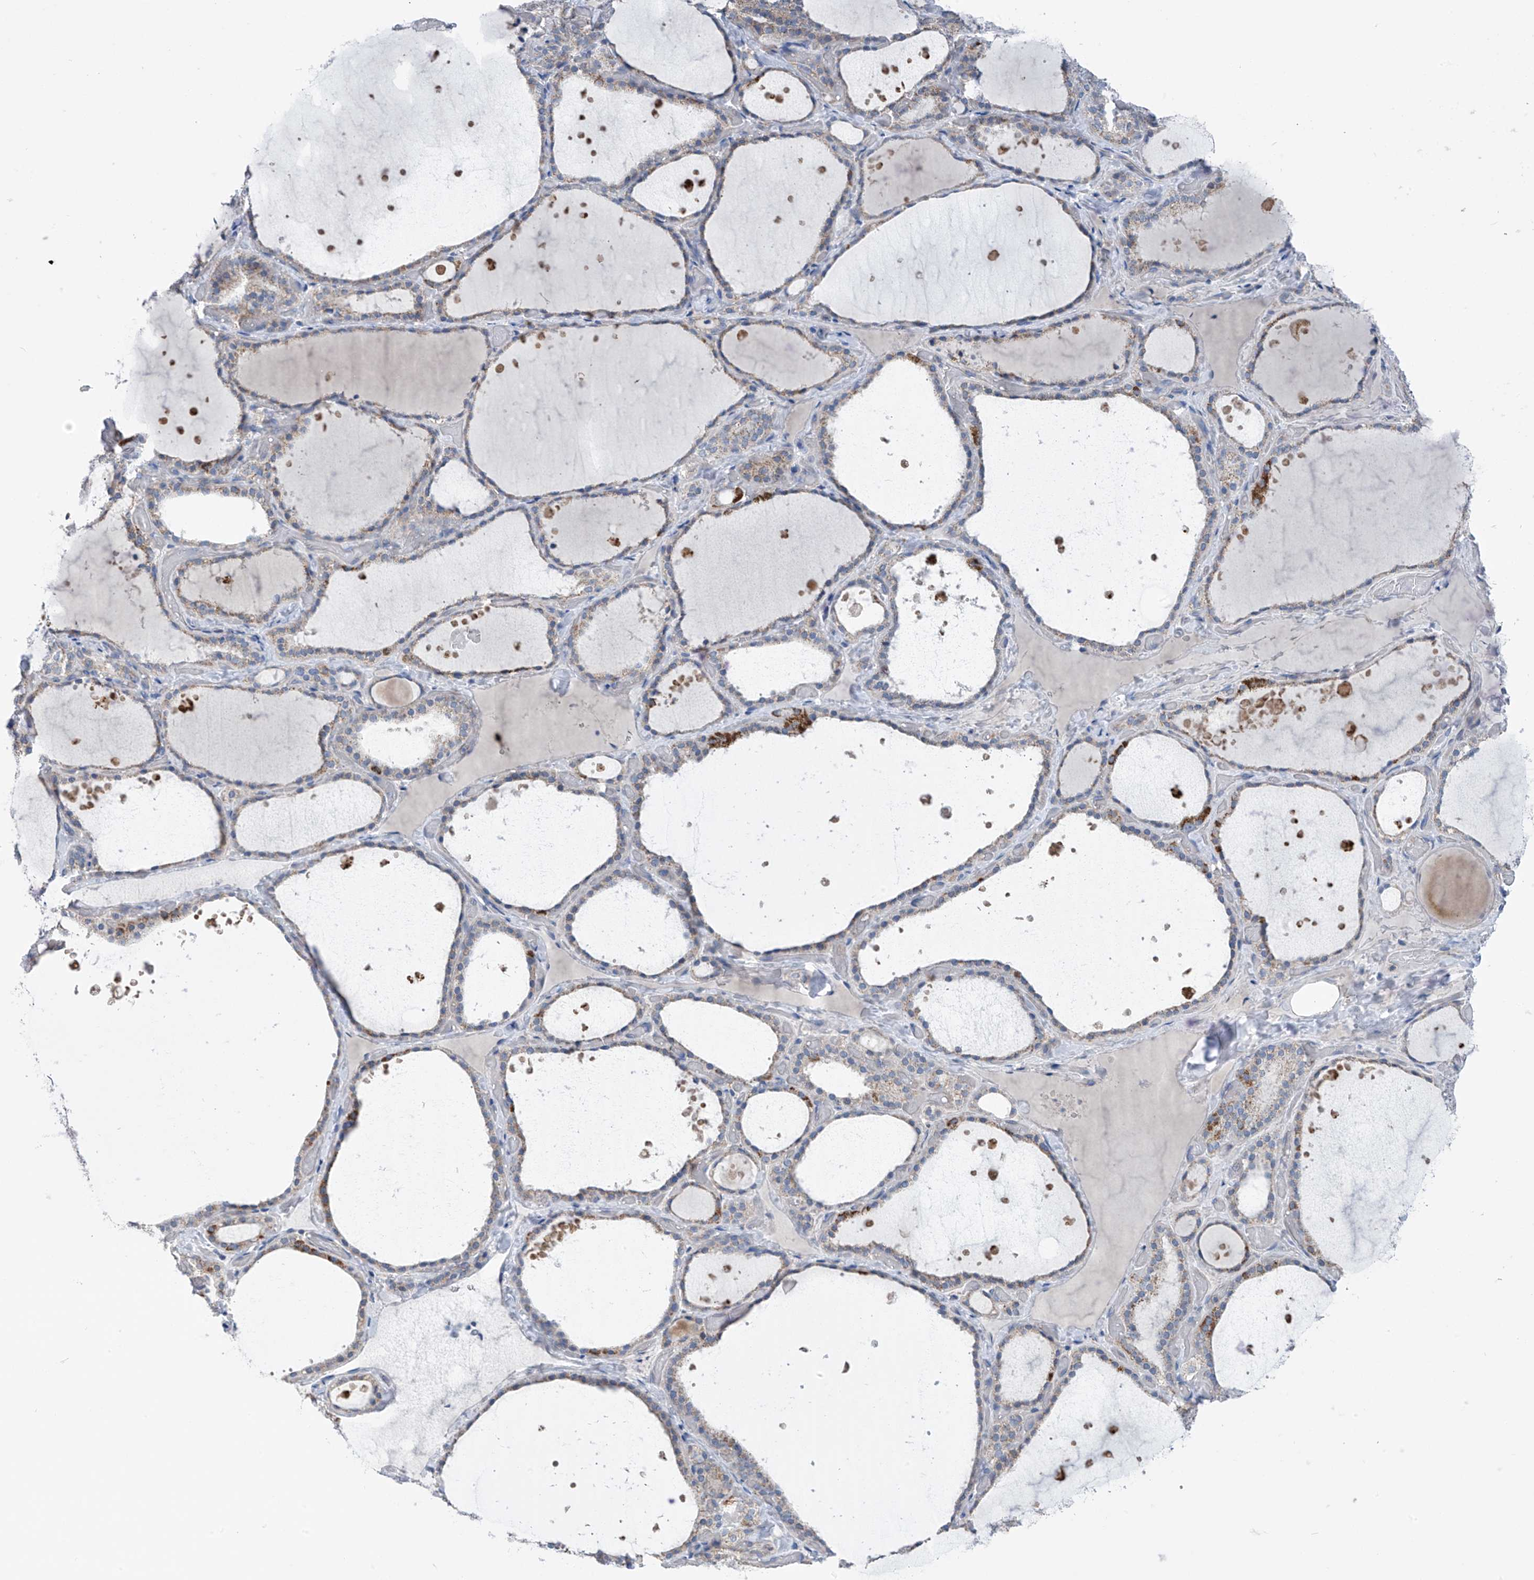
{"staining": {"intensity": "moderate", "quantity": "<25%", "location": "cytoplasmic/membranous"}, "tissue": "thyroid gland", "cell_type": "Glandular cells", "image_type": "normal", "snomed": [{"axis": "morphology", "description": "Normal tissue, NOS"}, {"axis": "topography", "description": "Thyroid gland"}], "caption": "Glandular cells display moderate cytoplasmic/membranous positivity in approximately <25% of cells in benign thyroid gland. Nuclei are stained in blue.", "gene": "SYN3", "patient": {"sex": "female", "age": 44}}